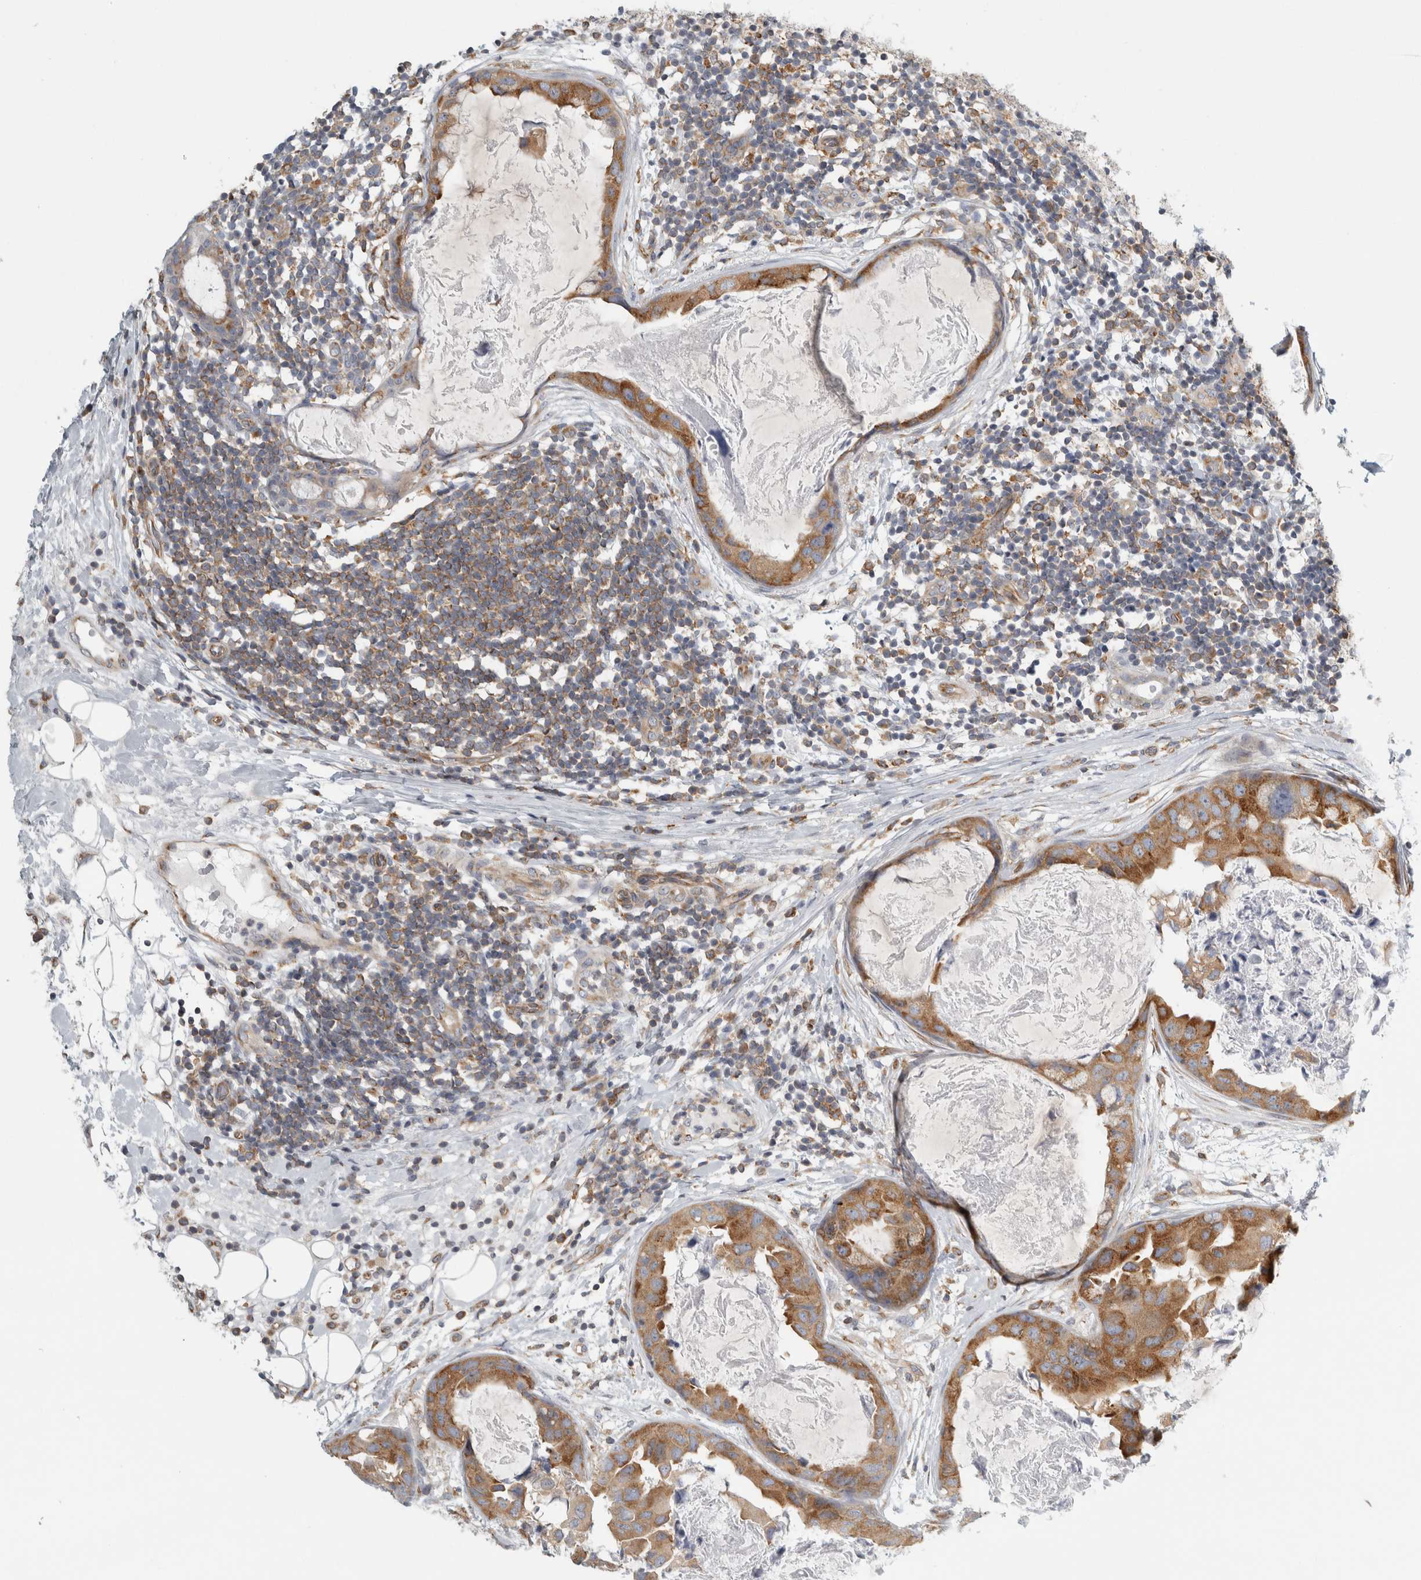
{"staining": {"intensity": "moderate", "quantity": ">75%", "location": "cytoplasmic/membranous"}, "tissue": "breast cancer", "cell_type": "Tumor cells", "image_type": "cancer", "snomed": [{"axis": "morphology", "description": "Duct carcinoma"}, {"axis": "topography", "description": "Breast"}], "caption": "Moderate cytoplasmic/membranous positivity is present in approximately >75% of tumor cells in intraductal carcinoma (breast). Nuclei are stained in blue.", "gene": "PEX6", "patient": {"sex": "female", "age": 40}}